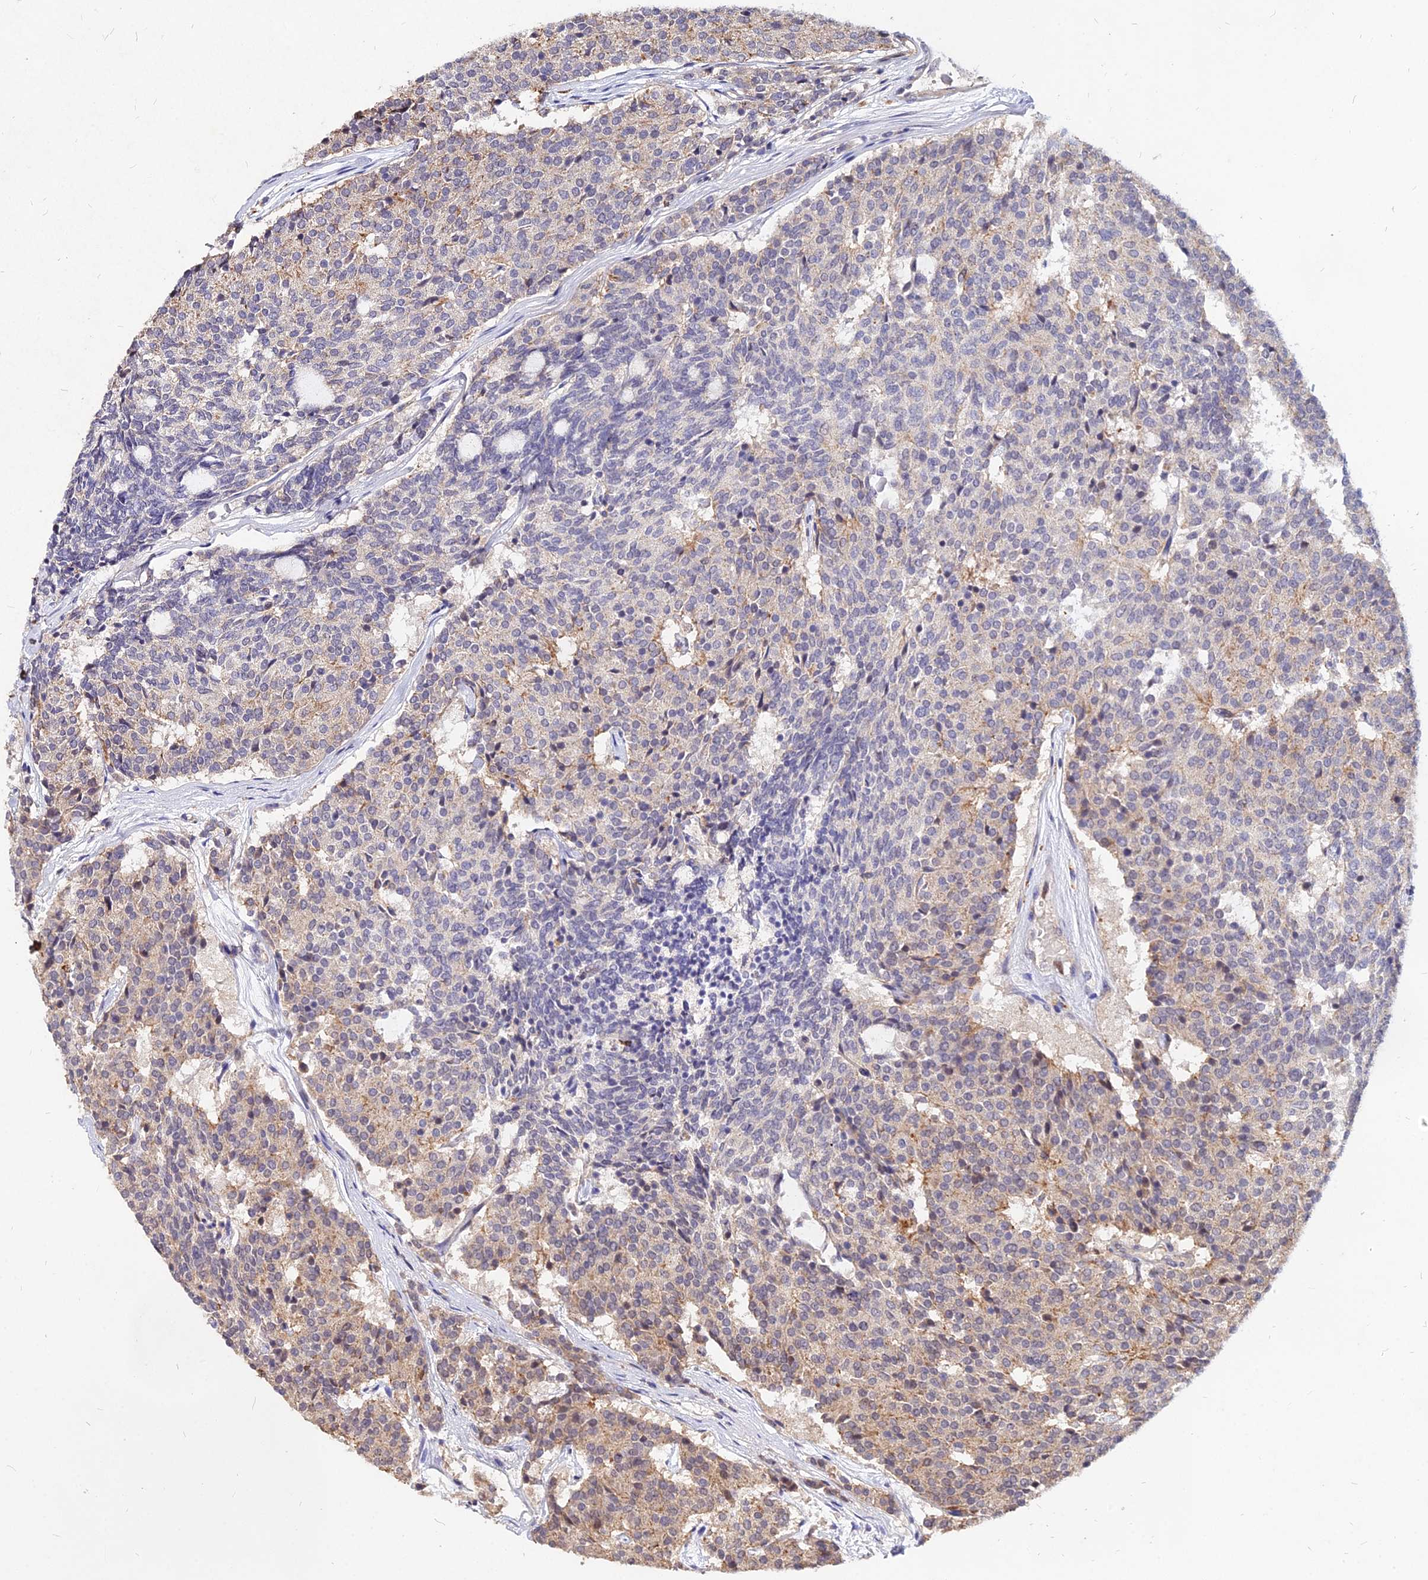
{"staining": {"intensity": "moderate", "quantity": "<25%", "location": "cytoplasmic/membranous"}, "tissue": "carcinoid", "cell_type": "Tumor cells", "image_type": "cancer", "snomed": [{"axis": "morphology", "description": "Carcinoid, malignant, NOS"}, {"axis": "topography", "description": "Pancreas"}], "caption": "An image showing moderate cytoplasmic/membranous staining in about <25% of tumor cells in malignant carcinoid, as visualized by brown immunohistochemical staining.", "gene": "C11orf68", "patient": {"sex": "female", "age": 54}}